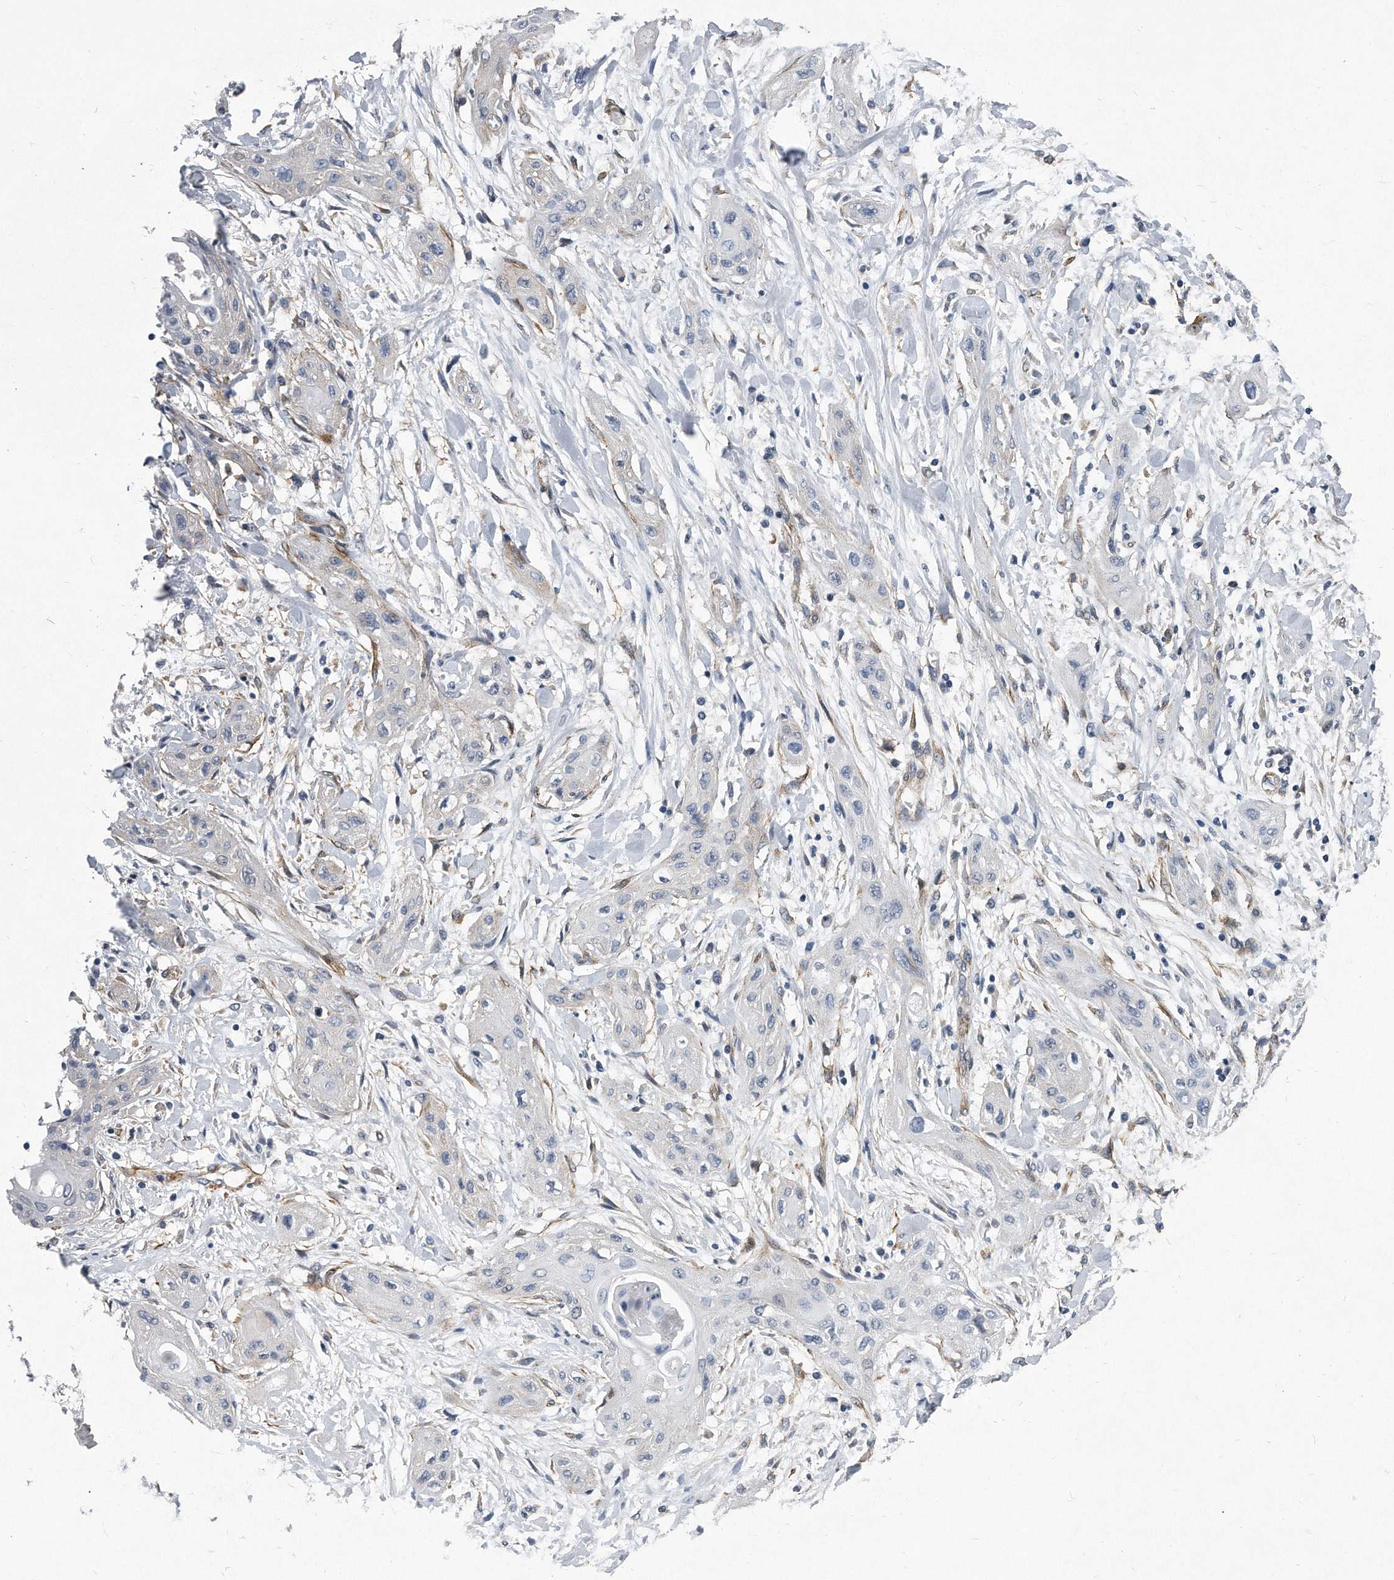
{"staining": {"intensity": "negative", "quantity": "none", "location": "none"}, "tissue": "lung cancer", "cell_type": "Tumor cells", "image_type": "cancer", "snomed": [{"axis": "morphology", "description": "Squamous cell carcinoma, NOS"}, {"axis": "topography", "description": "Lung"}], "caption": "A high-resolution micrograph shows immunohistochemistry (IHC) staining of lung squamous cell carcinoma, which displays no significant staining in tumor cells.", "gene": "EIF2B4", "patient": {"sex": "female", "age": 47}}